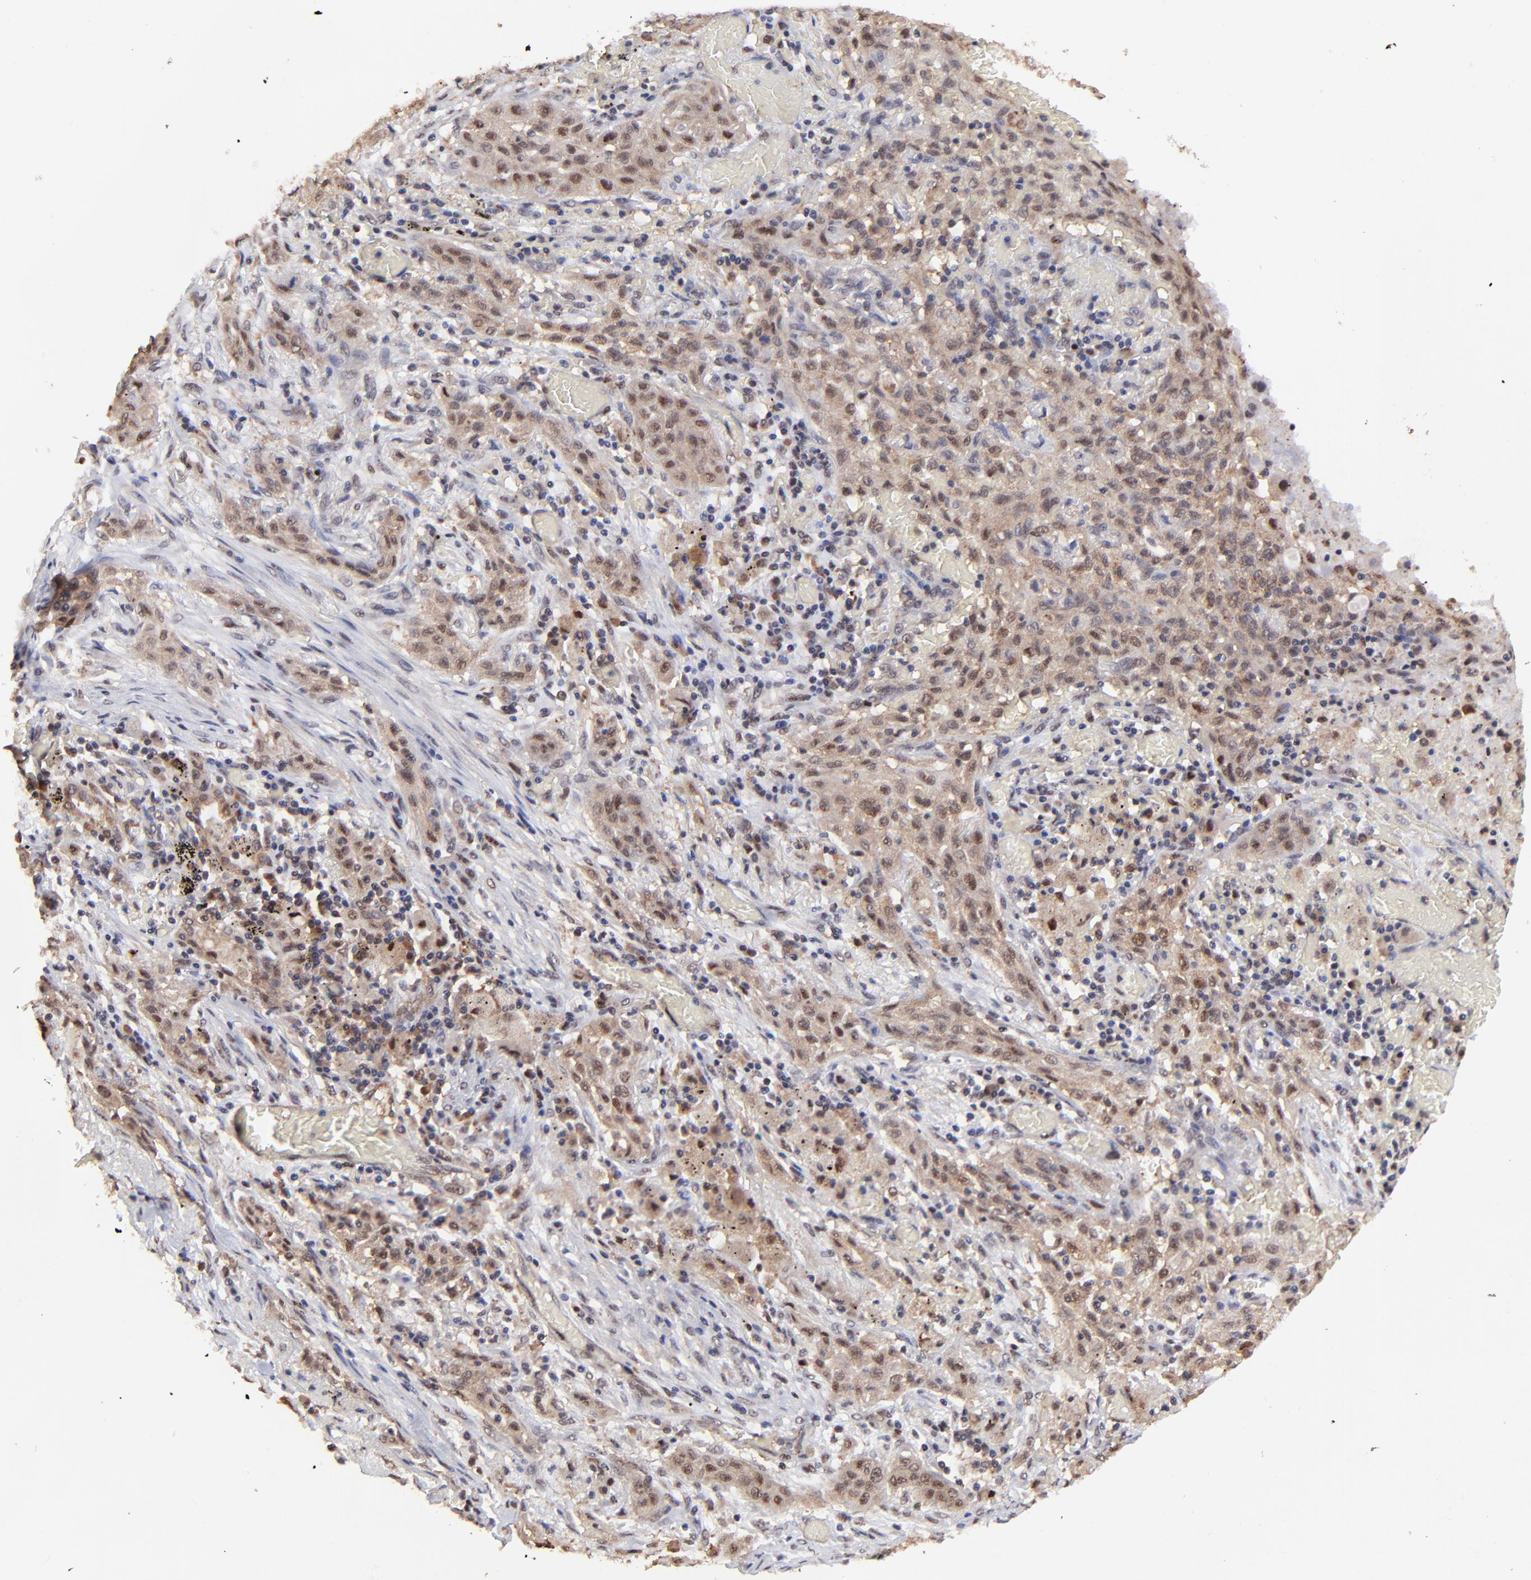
{"staining": {"intensity": "moderate", "quantity": ">75%", "location": "cytoplasmic/membranous,nuclear"}, "tissue": "lung cancer", "cell_type": "Tumor cells", "image_type": "cancer", "snomed": [{"axis": "morphology", "description": "Squamous cell carcinoma, NOS"}, {"axis": "topography", "description": "Lung"}], "caption": "Immunohistochemical staining of human lung cancer (squamous cell carcinoma) reveals medium levels of moderate cytoplasmic/membranous and nuclear expression in approximately >75% of tumor cells. The staining is performed using DAB (3,3'-diaminobenzidine) brown chromogen to label protein expression. The nuclei are counter-stained blue using hematoxylin.", "gene": "PSMA6", "patient": {"sex": "female", "age": 47}}